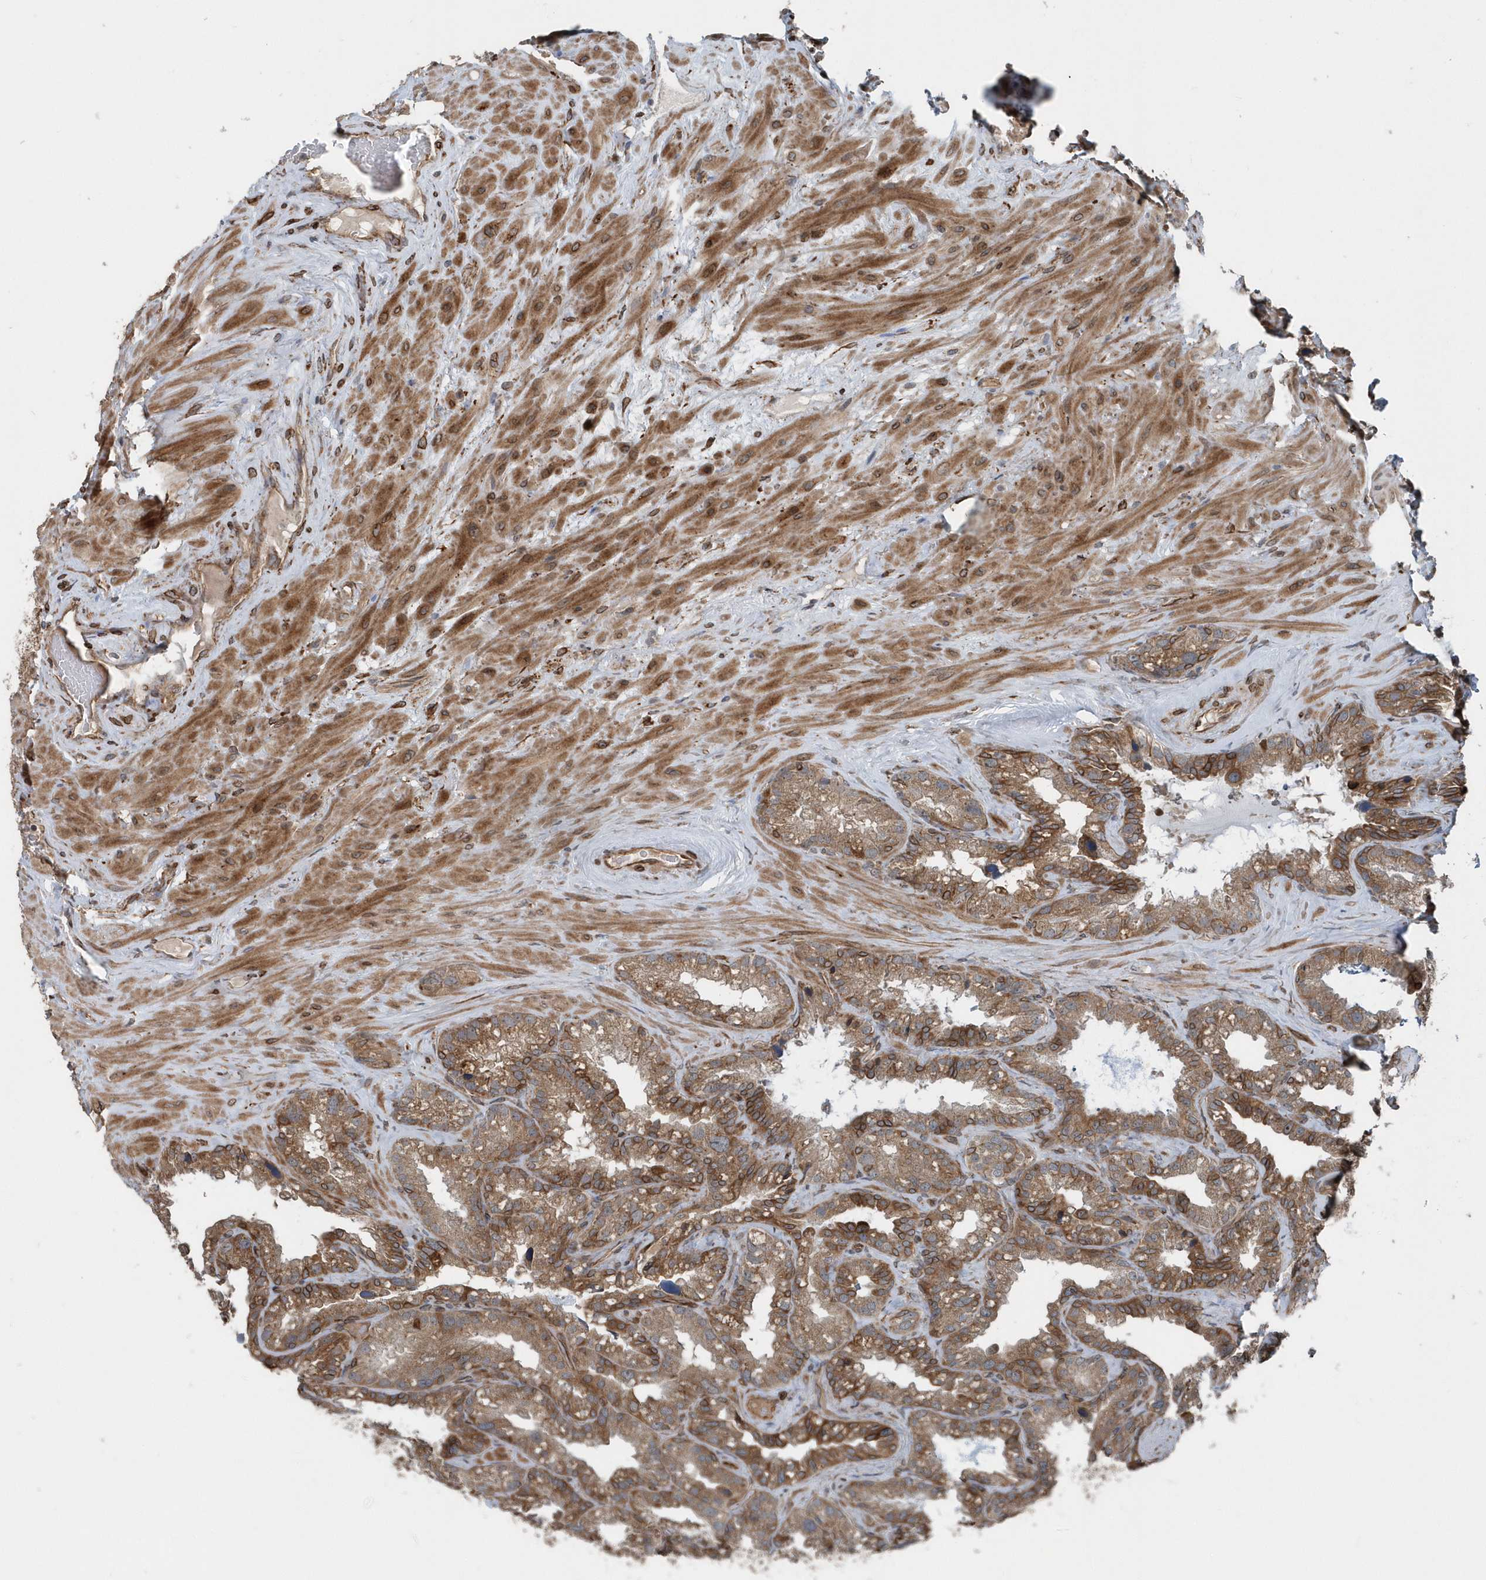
{"staining": {"intensity": "moderate", "quantity": ">75%", "location": "cytoplasmic/membranous"}, "tissue": "seminal vesicle", "cell_type": "Glandular cells", "image_type": "normal", "snomed": [{"axis": "morphology", "description": "Normal tissue, NOS"}, {"axis": "topography", "description": "Prostate"}, {"axis": "topography", "description": "Seminal veicle"}], "caption": "Brown immunohistochemical staining in benign human seminal vesicle displays moderate cytoplasmic/membranous expression in about >75% of glandular cells. Ihc stains the protein in brown and the nuclei are stained blue.", "gene": "MCC", "patient": {"sex": "male", "age": 68}}